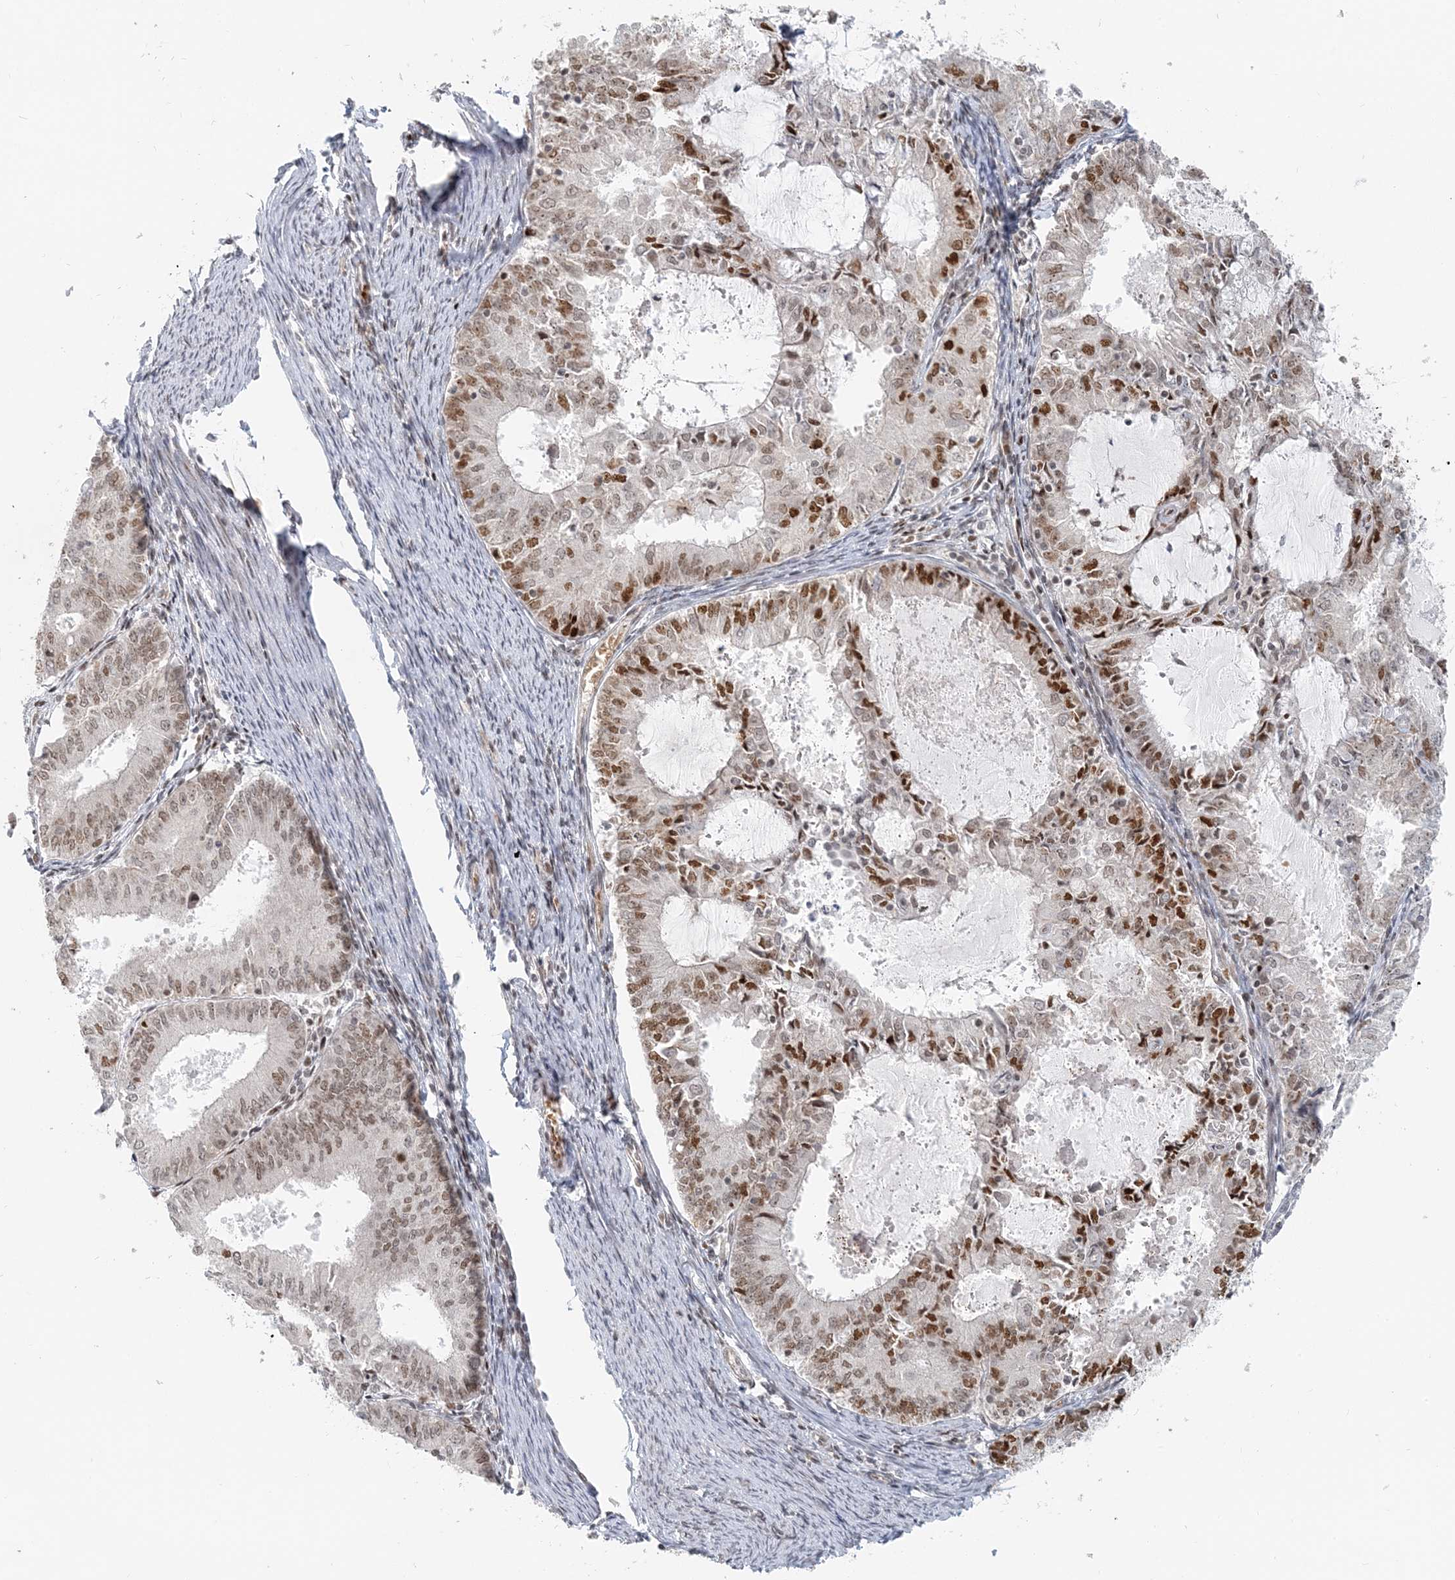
{"staining": {"intensity": "moderate", "quantity": ">75%", "location": "nuclear"}, "tissue": "endometrial cancer", "cell_type": "Tumor cells", "image_type": "cancer", "snomed": [{"axis": "morphology", "description": "Adenocarcinoma, NOS"}, {"axis": "topography", "description": "Endometrium"}], "caption": "High-magnification brightfield microscopy of endometrial adenocarcinoma stained with DAB (brown) and counterstained with hematoxylin (blue). tumor cells exhibit moderate nuclear expression is appreciated in approximately>75% of cells.", "gene": "BAZ1B", "patient": {"sex": "female", "age": 57}}